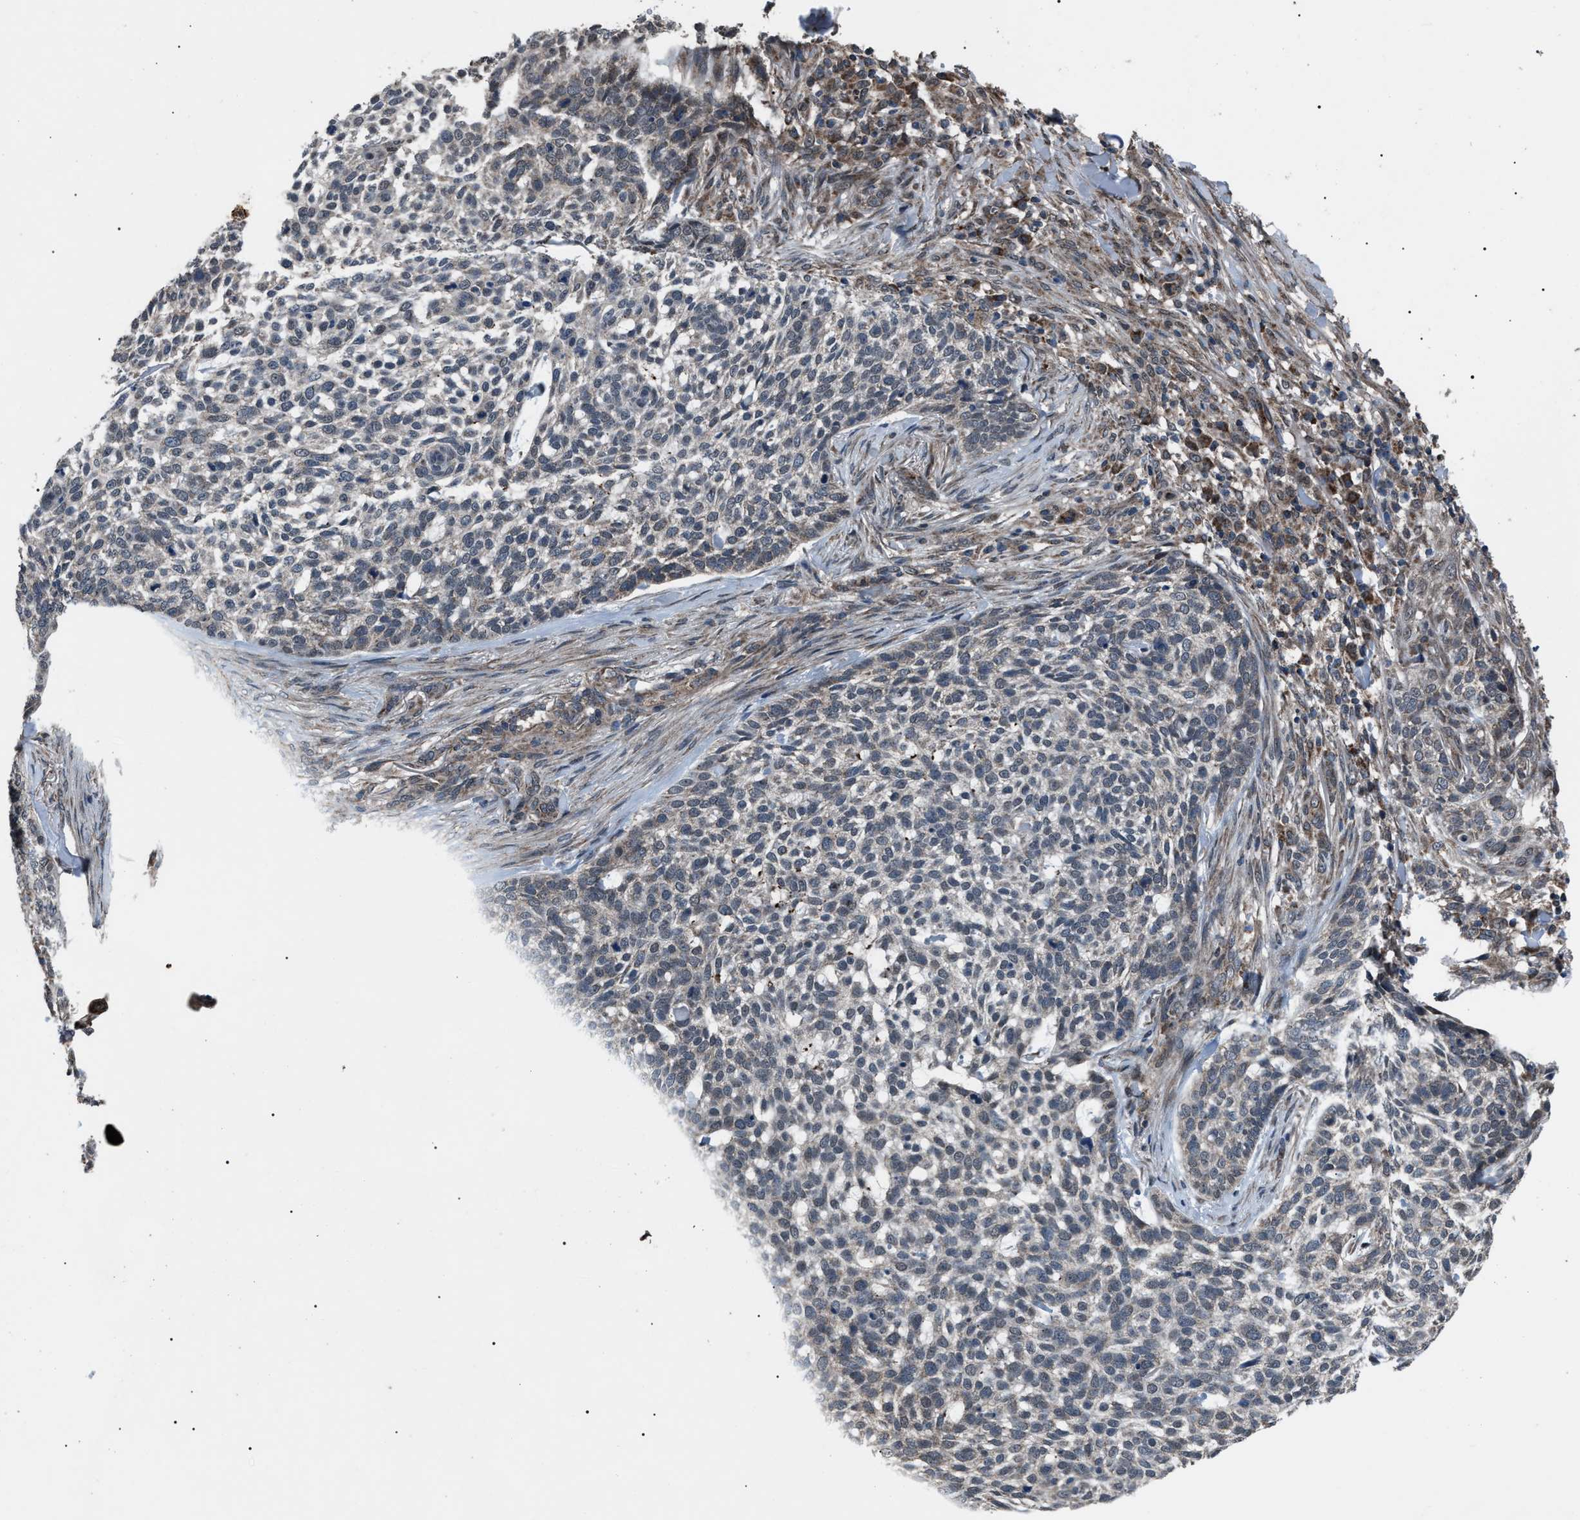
{"staining": {"intensity": "weak", "quantity": "<25%", "location": "cytoplasmic/membranous"}, "tissue": "skin cancer", "cell_type": "Tumor cells", "image_type": "cancer", "snomed": [{"axis": "morphology", "description": "Basal cell carcinoma"}, {"axis": "topography", "description": "Skin"}], "caption": "Skin basal cell carcinoma was stained to show a protein in brown. There is no significant positivity in tumor cells.", "gene": "ZFAND2A", "patient": {"sex": "female", "age": 64}}